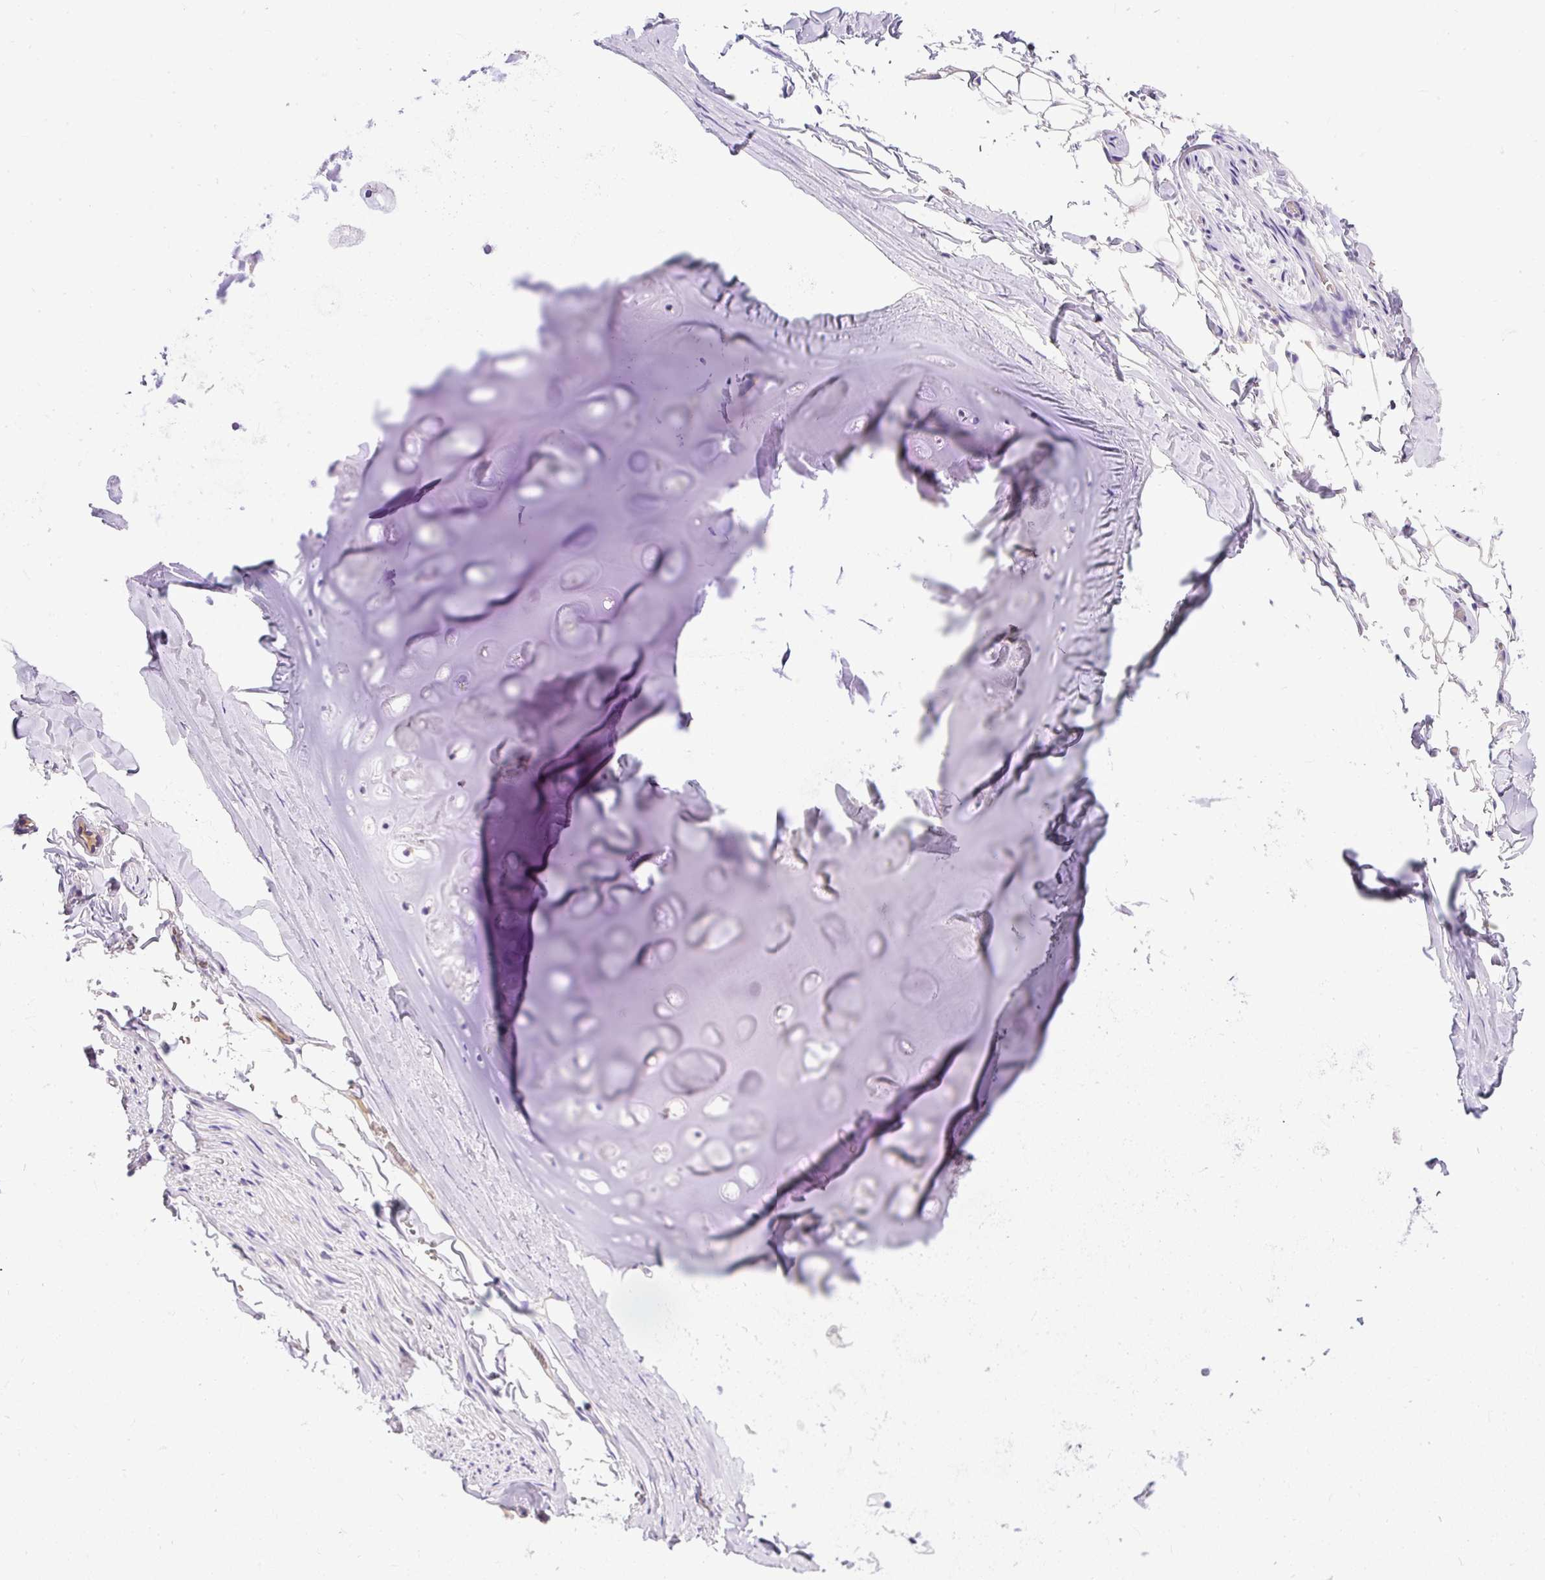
{"staining": {"intensity": "negative", "quantity": "none", "location": "none"}, "tissue": "adipose tissue", "cell_type": "Adipocytes", "image_type": "normal", "snomed": [{"axis": "morphology", "description": "Normal tissue, NOS"}, {"axis": "topography", "description": "Cartilage tissue"}, {"axis": "topography", "description": "Bronchus"}, {"axis": "topography", "description": "Peripheral nerve tissue"}], "caption": "Protein analysis of benign adipose tissue reveals no significant staining in adipocytes.", "gene": "AMFR", "patient": {"sex": "male", "age": 67}}